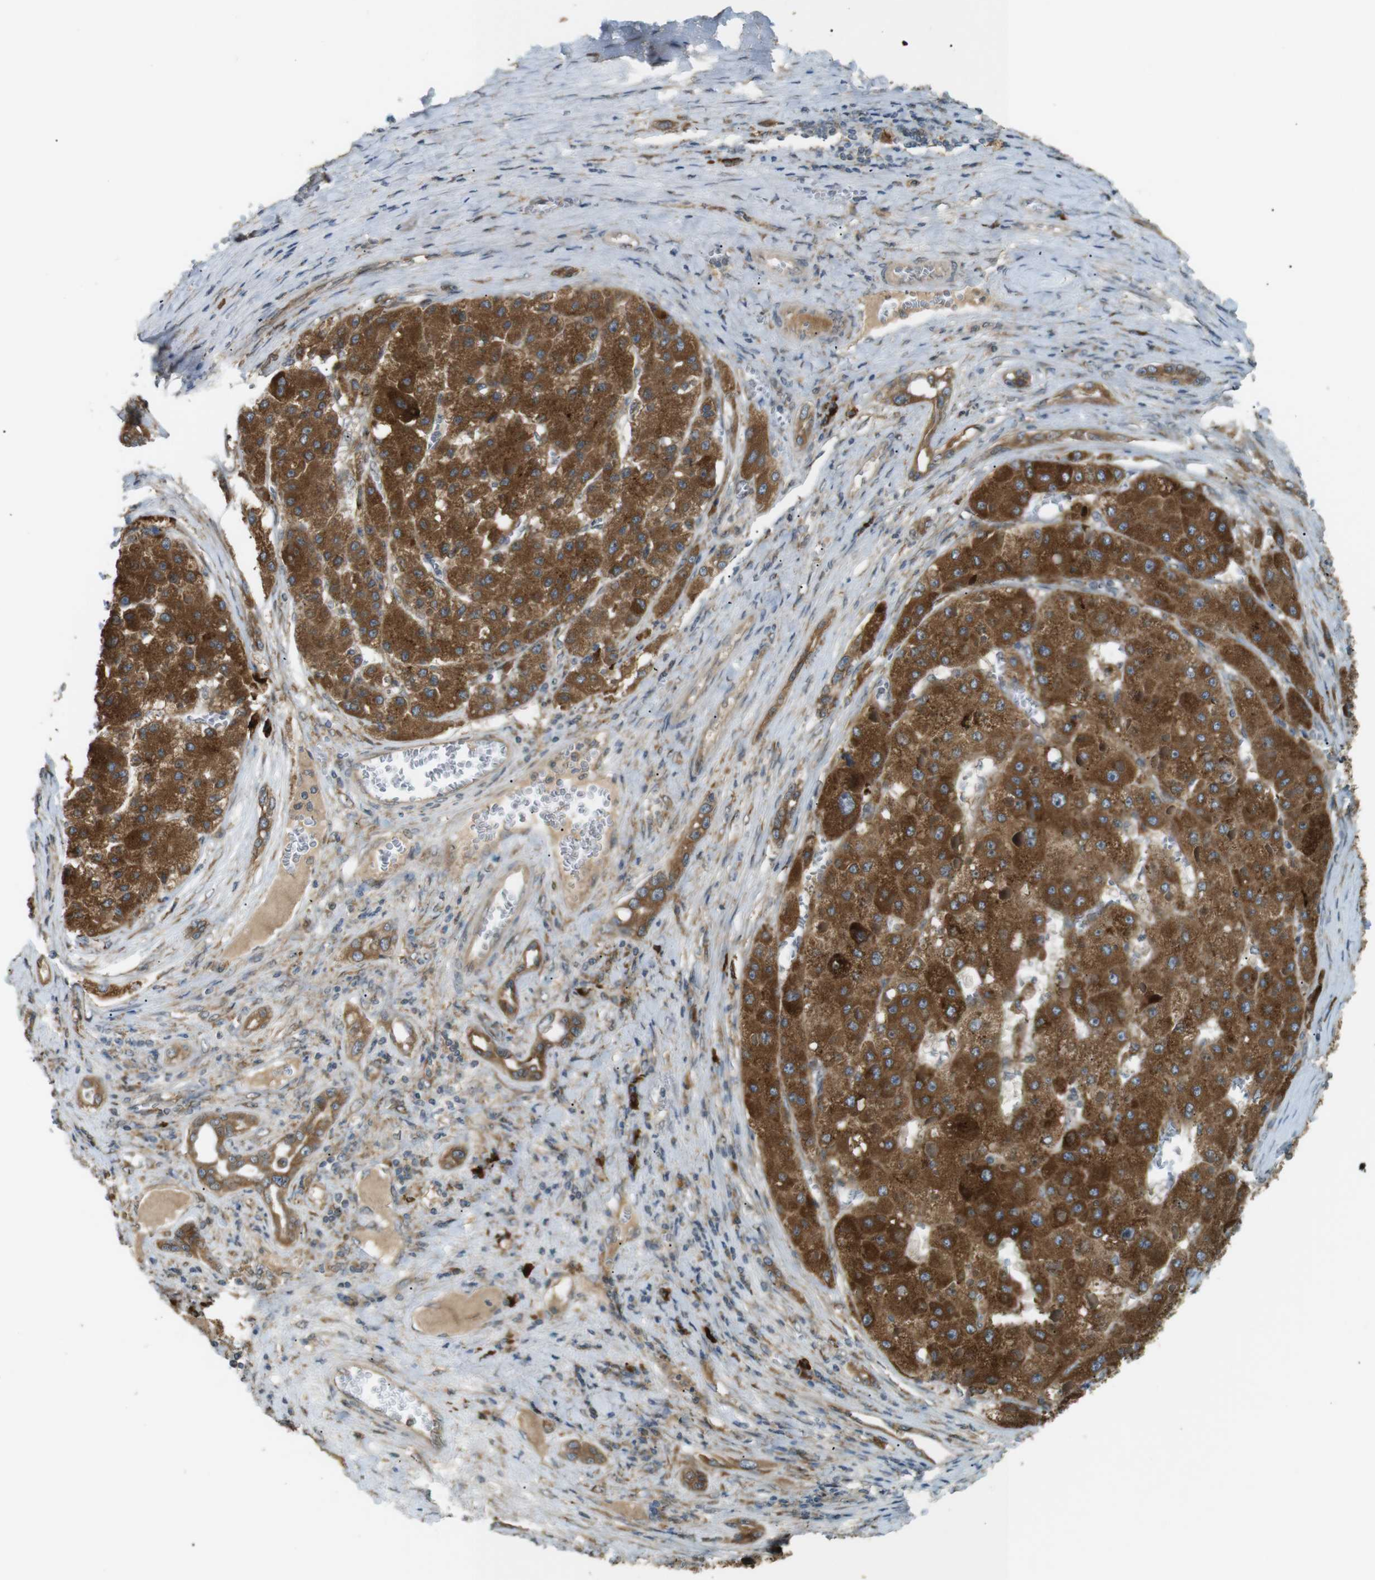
{"staining": {"intensity": "strong", "quantity": ">75%", "location": "cytoplasmic/membranous"}, "tissue": "liver cancer", "cell_type": "Tumor cells", "image_type": "cancer", "snomed": [{"axis": "morphology", "description": "Carcinoma, Hepatocellular, NOS"}, {"axis": "topography", "description": "Liver"}], "caption": "Human liver hepatocellular carcinoma stained with a protein marker shows strong staining in tumor cells.", "gene": "TMED4", "patient": {"sex": "female", "age": 73}}